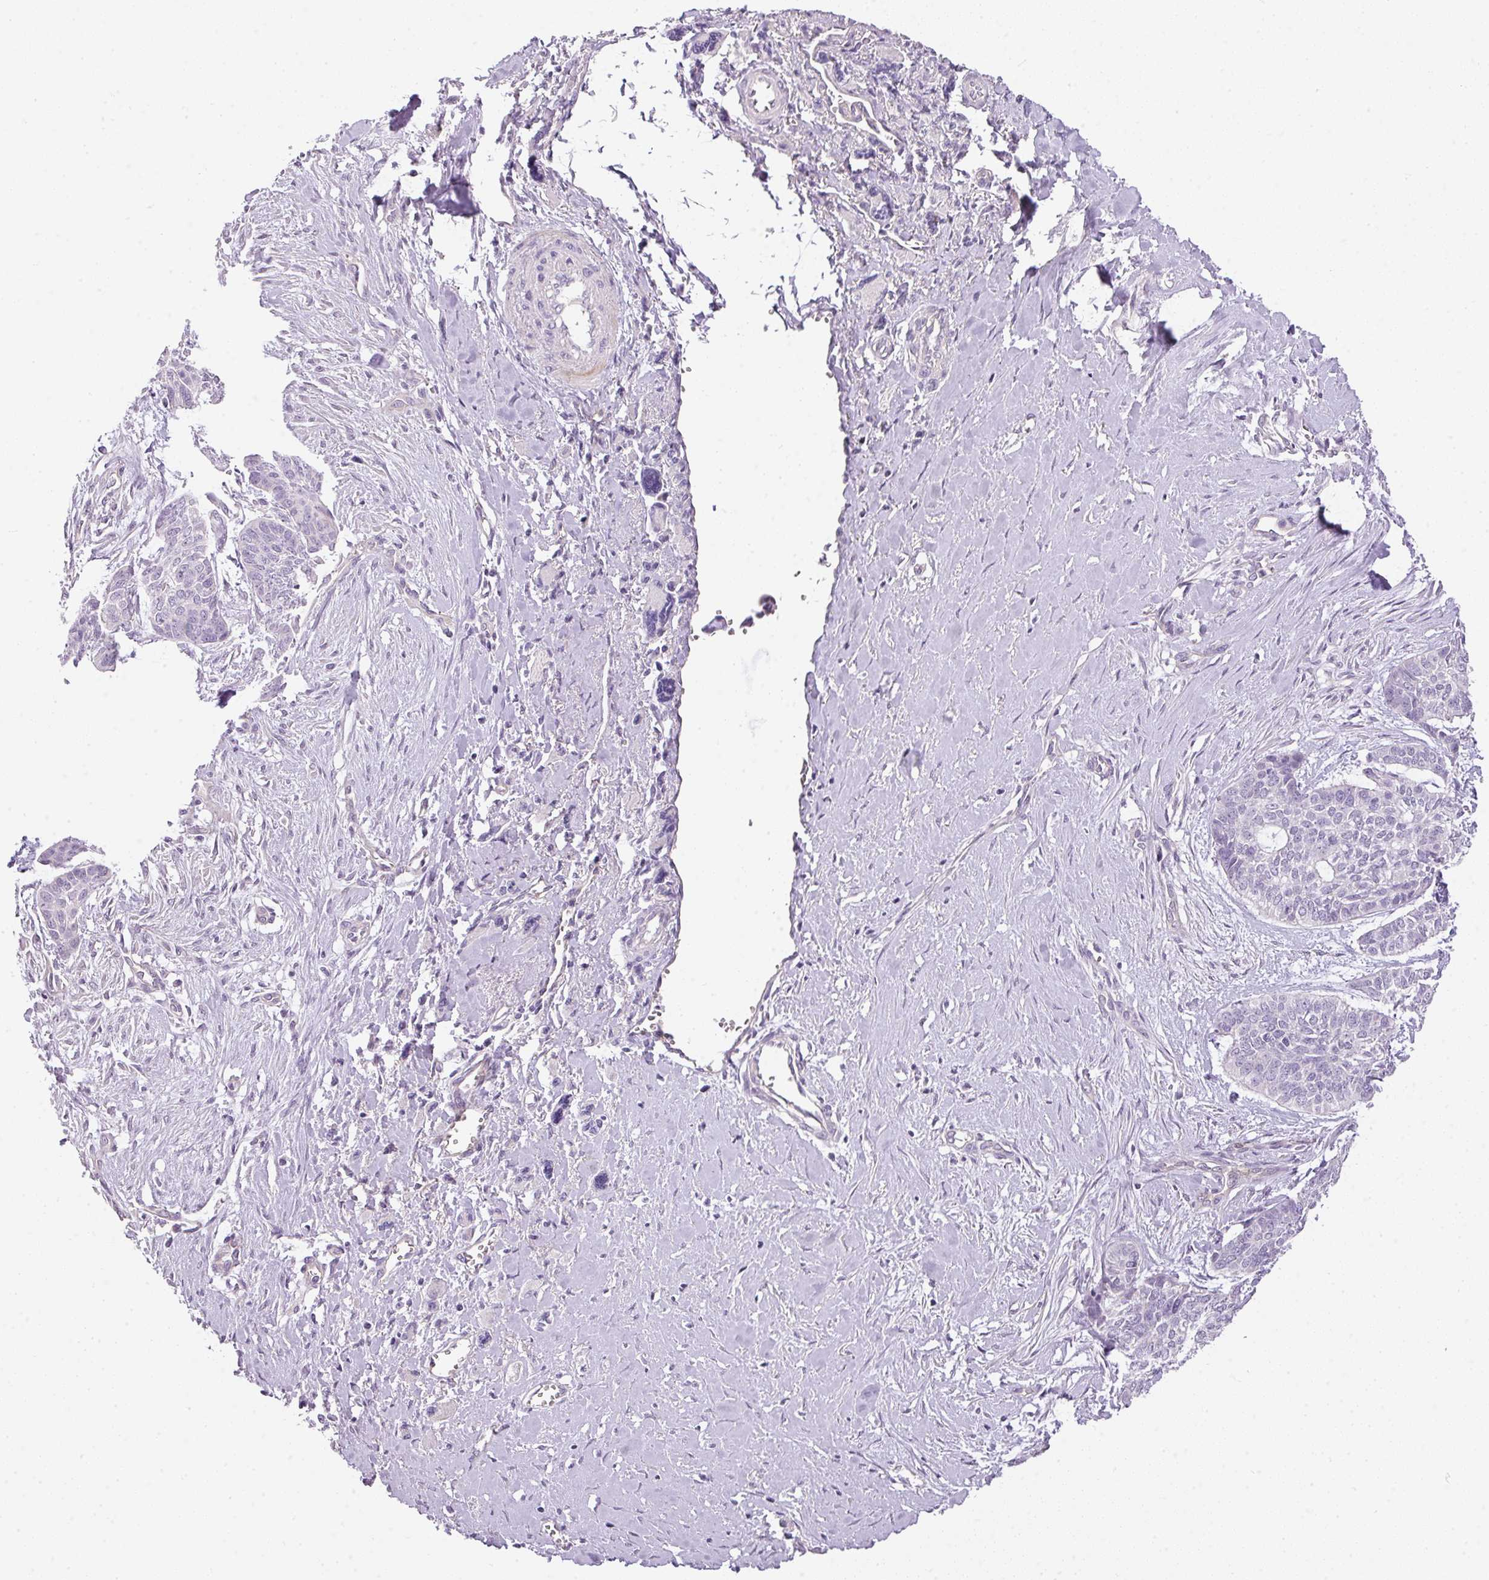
{"staining": {"intensity": "negative", "quantity": "none", "location": "none"}, "tissue": "skin cancer", "cell_type": "Tumor cells", "image_type": "cancer", "snomed": [{"axis": "morphology", "description": "Basal cell carcinoma"}, {"axis": "topography", "description": "Skin"}], "caption": "Immunohistochemical staining of human basal cell carcinoma (skin) displays no significant expression in tumor cells.", "gene": "RAX2", "patient": {"sex": "female", "age": 64}}